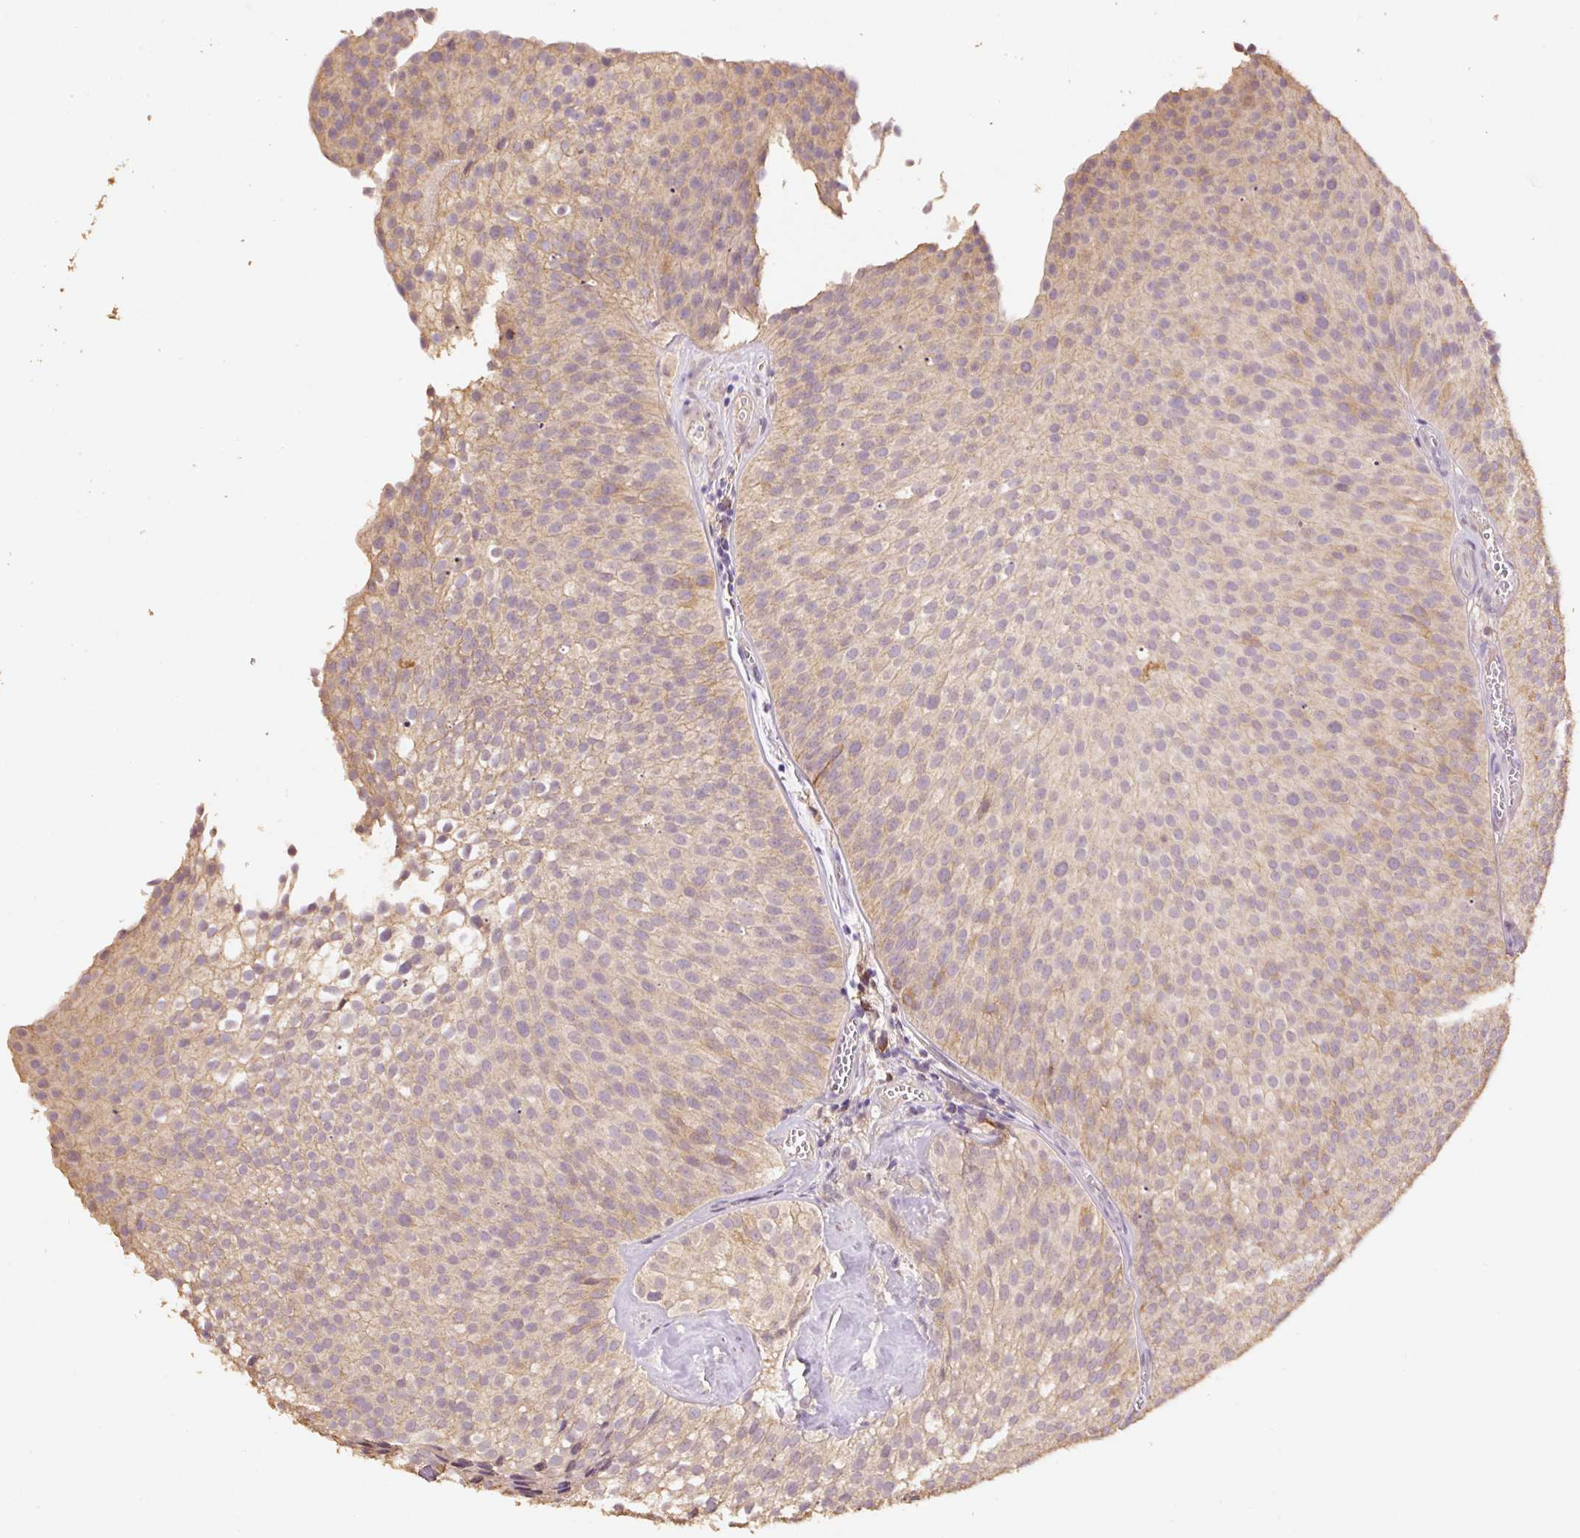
{"staining": {"intensity": "weak", "quantity": "25%-75%", "location": "cytoplasmic/membranous"}, "tissue": "urothelial cancer", "cell_type": "Tumor cells", "image_type": "cancer", "snomed": [{"axis": "morphology", "description": "Urothelial carcinoma, Low grade"}, {"axis": "topography", "description": "Urinary bladder"}], "caption": "Immunohistochemistry photomicrograph of neoplastic tissue: low-grade urothelial carcinoma stained using IHC displays low levels of weak protein expression localized specifically in the cytoplasmic/membranous of tumor cells, appearing as a cytoplasmic/membranous brown color.", "gene": "HERC2", "patient": {"sex": "male", "age": 91}}